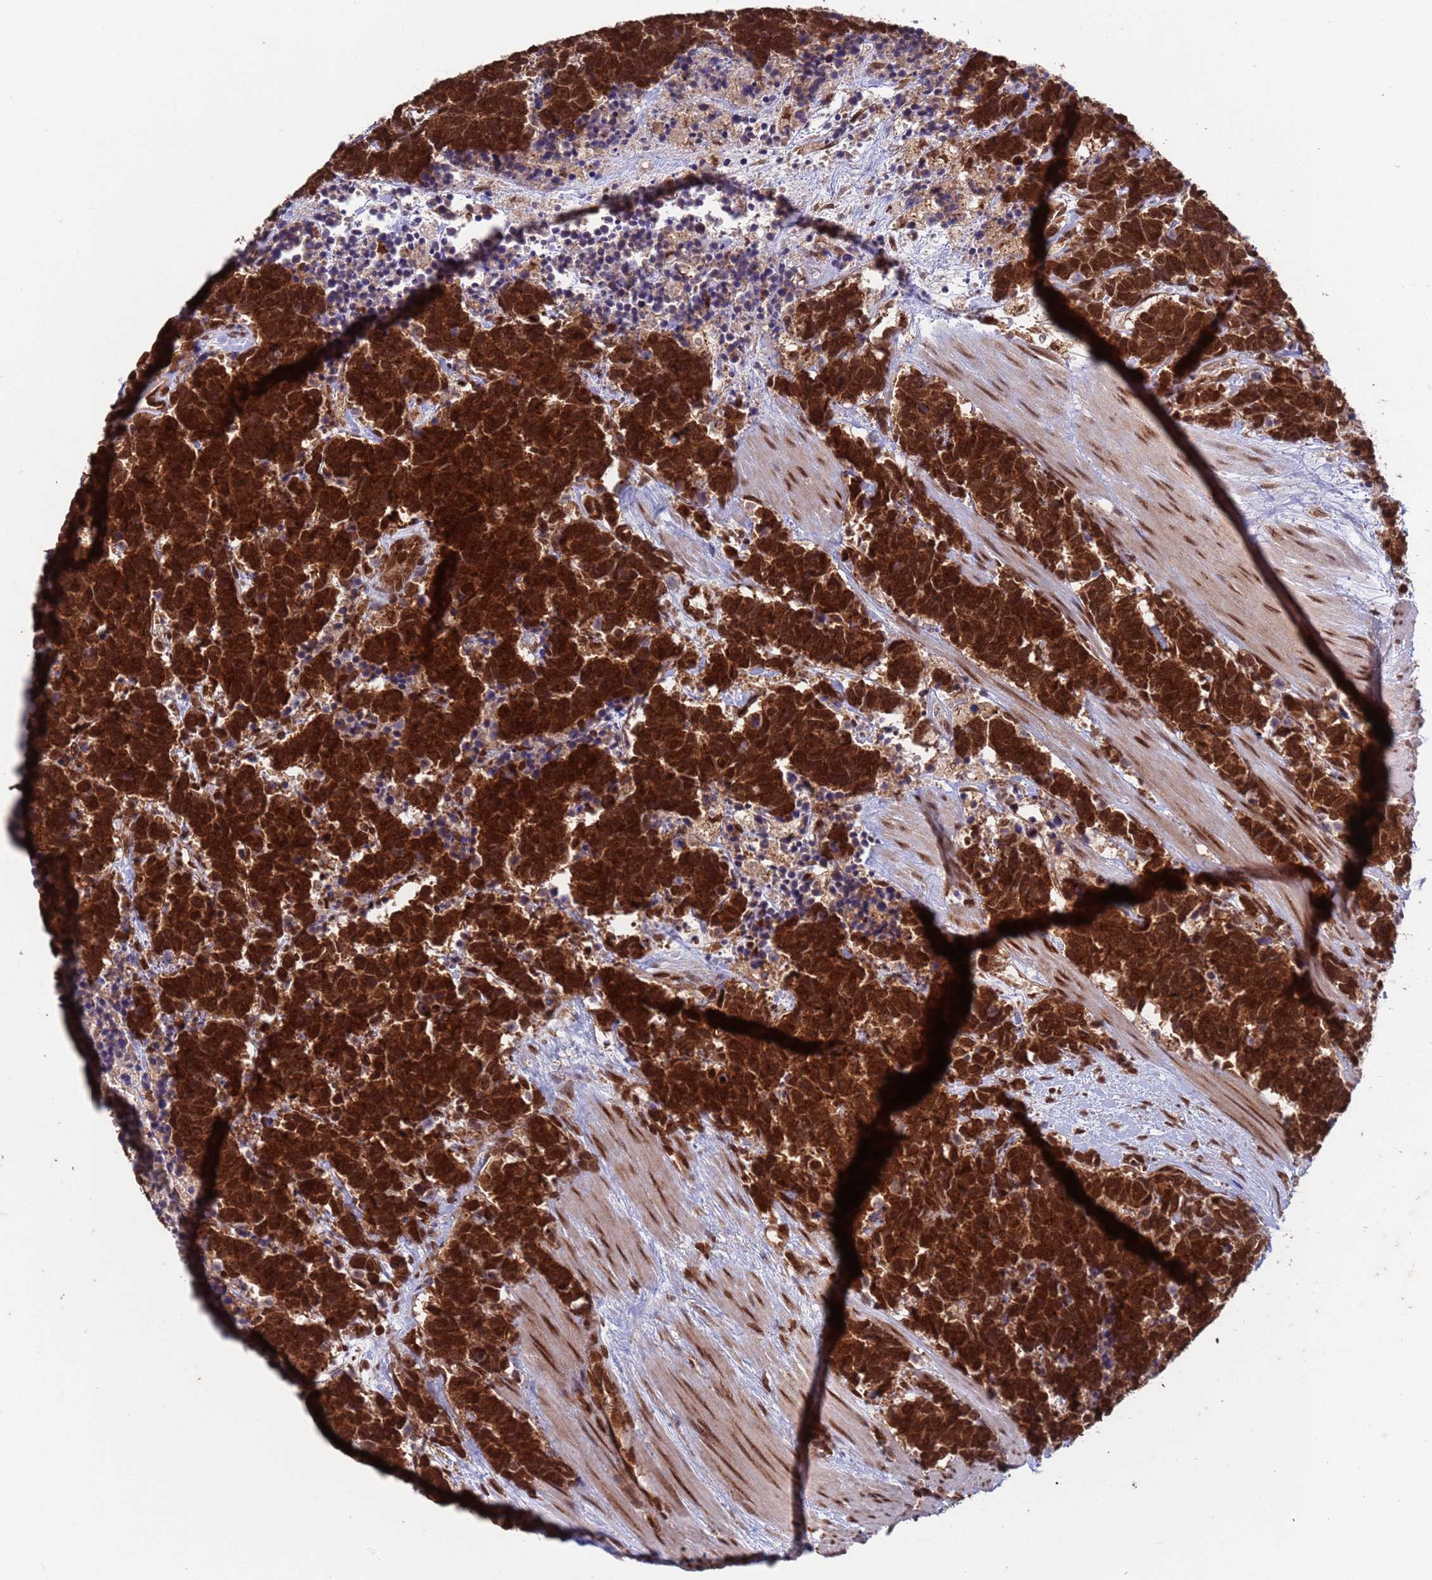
{"staining": {"intensity": "strong", "quantity": ">75%", "location": "cytoplasmic/membranous,nuclear"}, "tissue": "carcinoid", "cell_type": "Tumor cells", "image_type": "cancer", "snomed": [{"axis": "morphology", "description": "Carcinoma, NOS"}, {"axis": "morphology", "description": "Carcinoid, malignant, NOS"}, {"axis": "topography", "description": "Prostate"}], "caption": "Tumor cells demonstrate high levels of strong cytoplasmic/membranous and nuclear positivity in about >75% of cells in human carcinoid (malignant).", "gene": "FUBP3", "patient": {"sex": "male", "age": 57}}